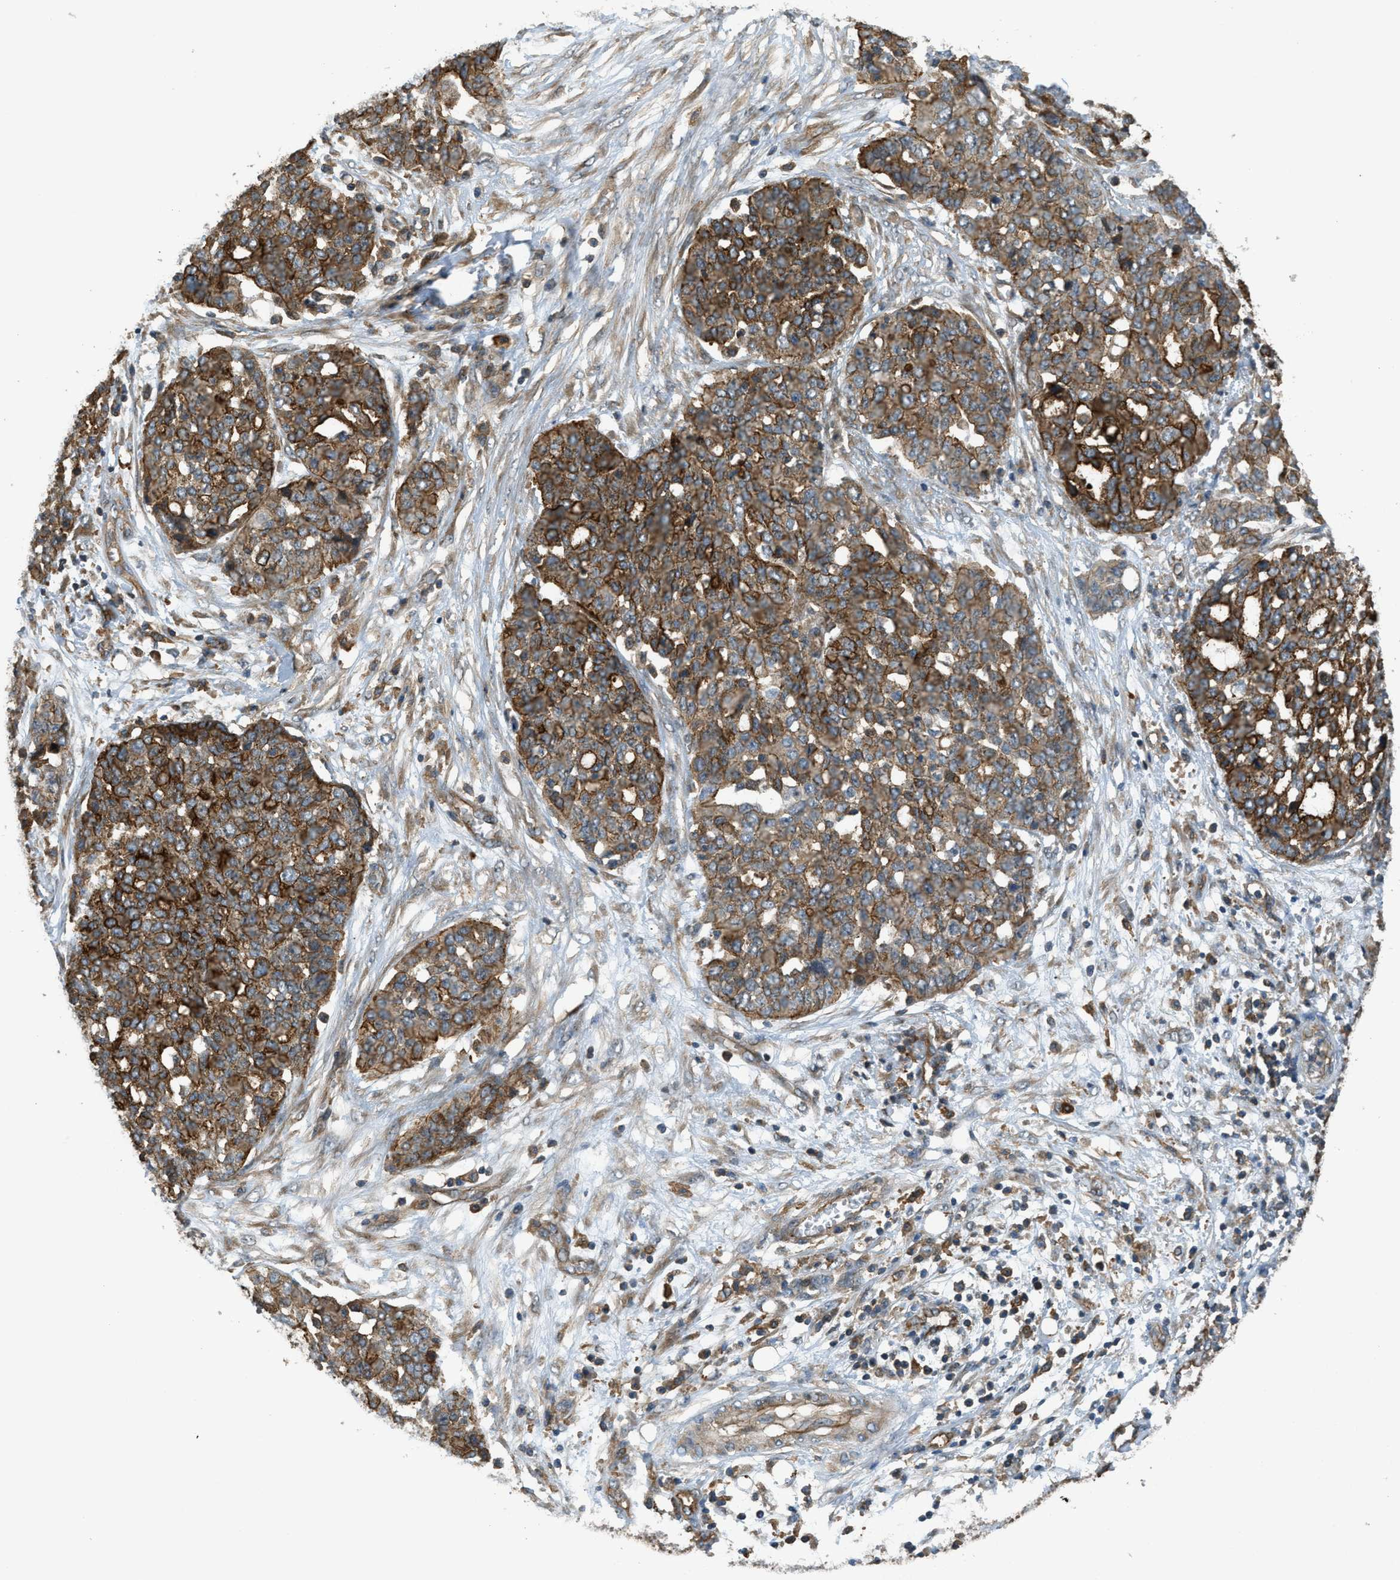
{"staining": {"intensity": "moderate", "quantity": ">75%", "location": "cytoplasmic/membranous"}, "tissue": "ovarian cancer", "cell_type": "Tumor cells", "image_type": "cancer", "snomed": [{"axis": "morphology", "description": "Cystadenocarcinoma, serous, NOS"}, {"axis": "topography", "description": "Soft tissue"}, {"axis": "topography", "description": "Ovary"}], "caption": "Ovarian cancer tissue reveals moderate cytoplasmic/membranous staining in approximately >75% of tumor cells, visualized by immunohistochemistry.", "gene": "BAG4", "patient": {"sex": "female", "age": 57}}